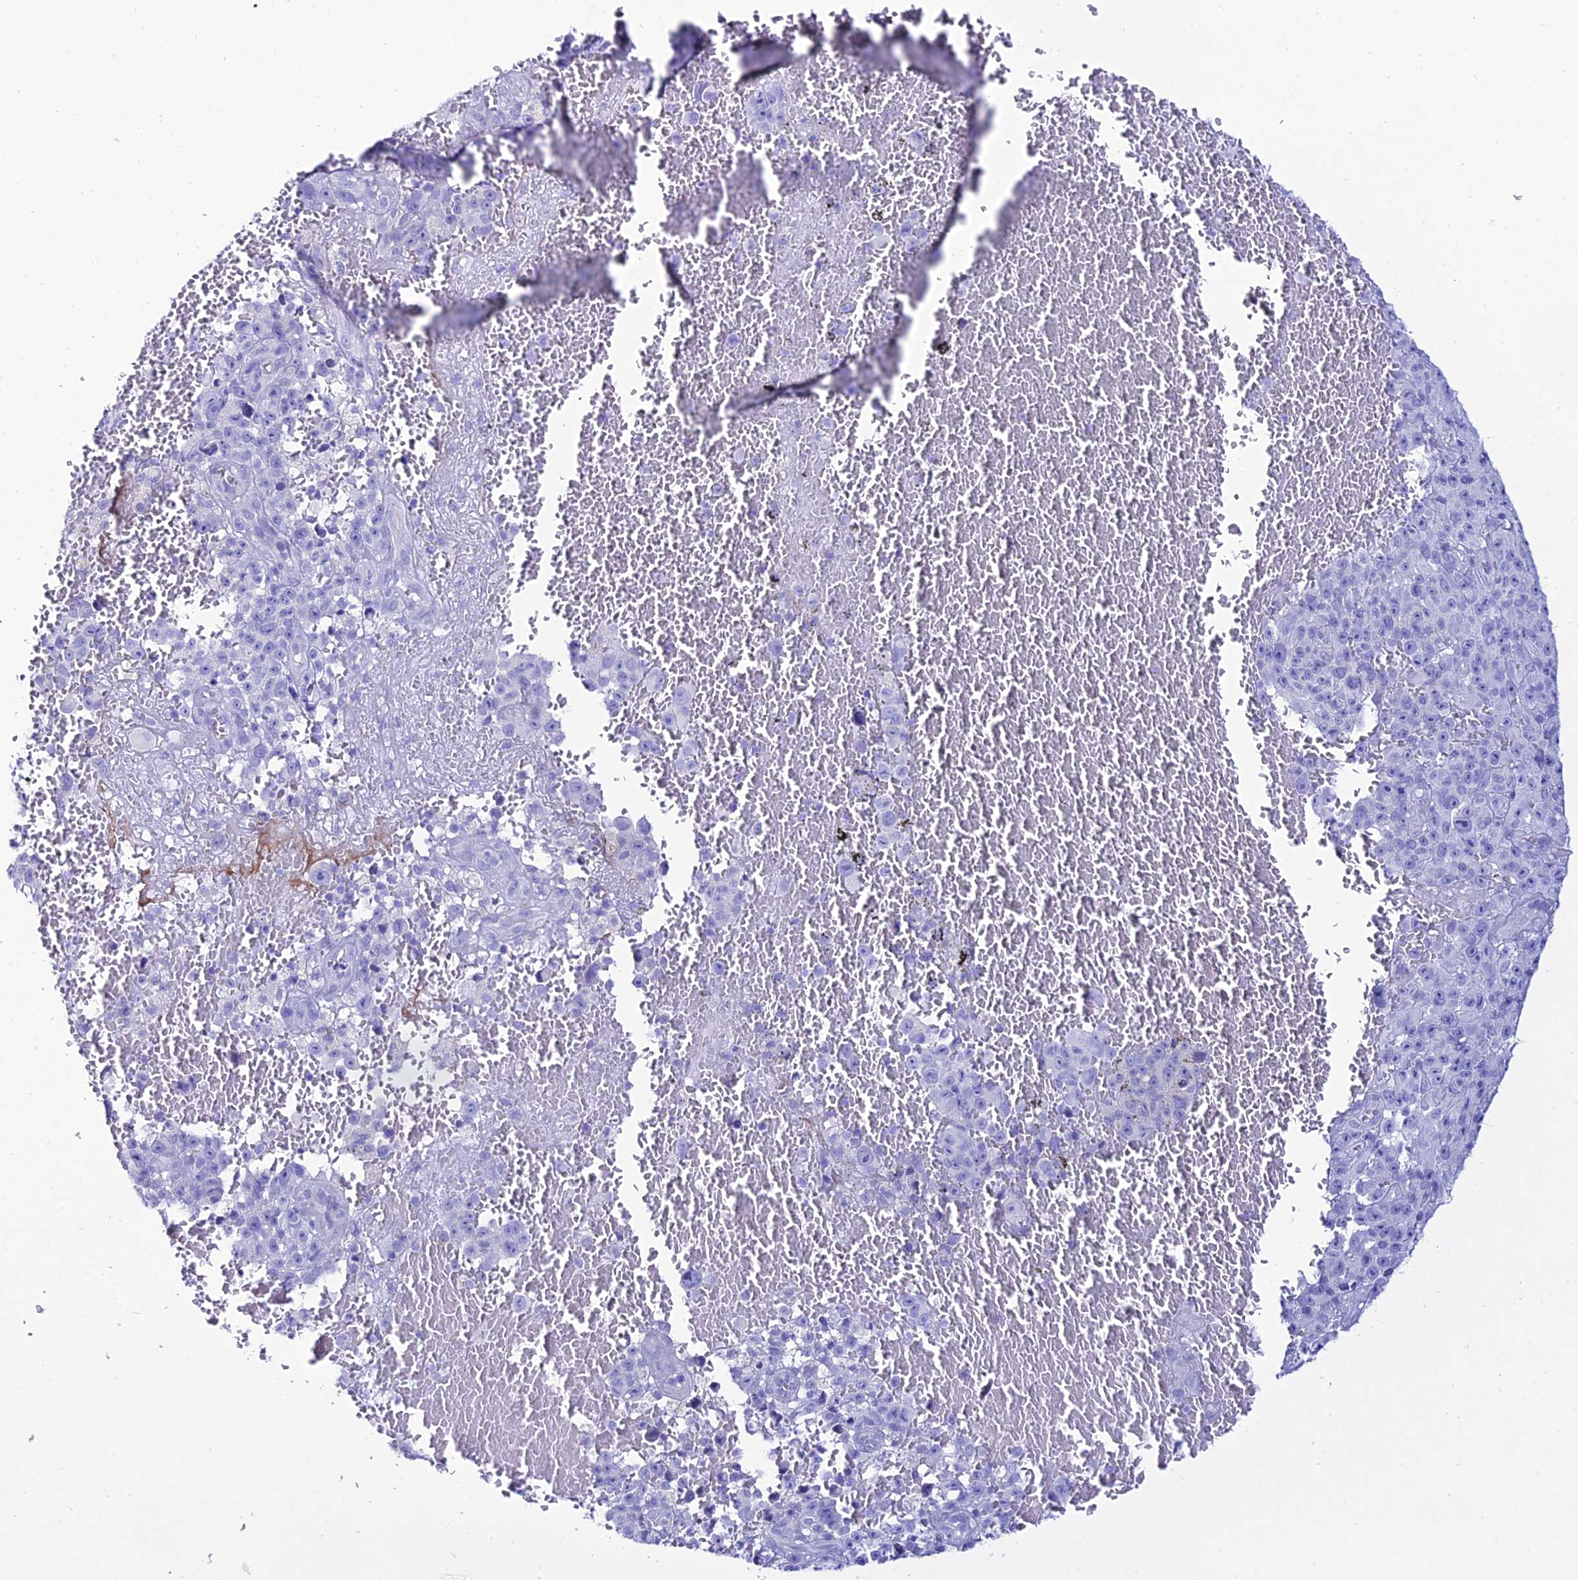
{"staining": {"intensity": "negative", "quantity": "none", "location": "none"}, "tissue": "melanoma", "cell_type": "Tumor cells", "image_type": "cancer", "snomed": [{"axis": "morphology", "description": "Malignant melanoma, NOS"}, {"axis": "topography", "description": "Skin"}], "caption": "Tumor cells show no significant protein staining in malignant melanoma.", "gene": "OR4D5", "patient": {"sex": "female", "age": 82}}